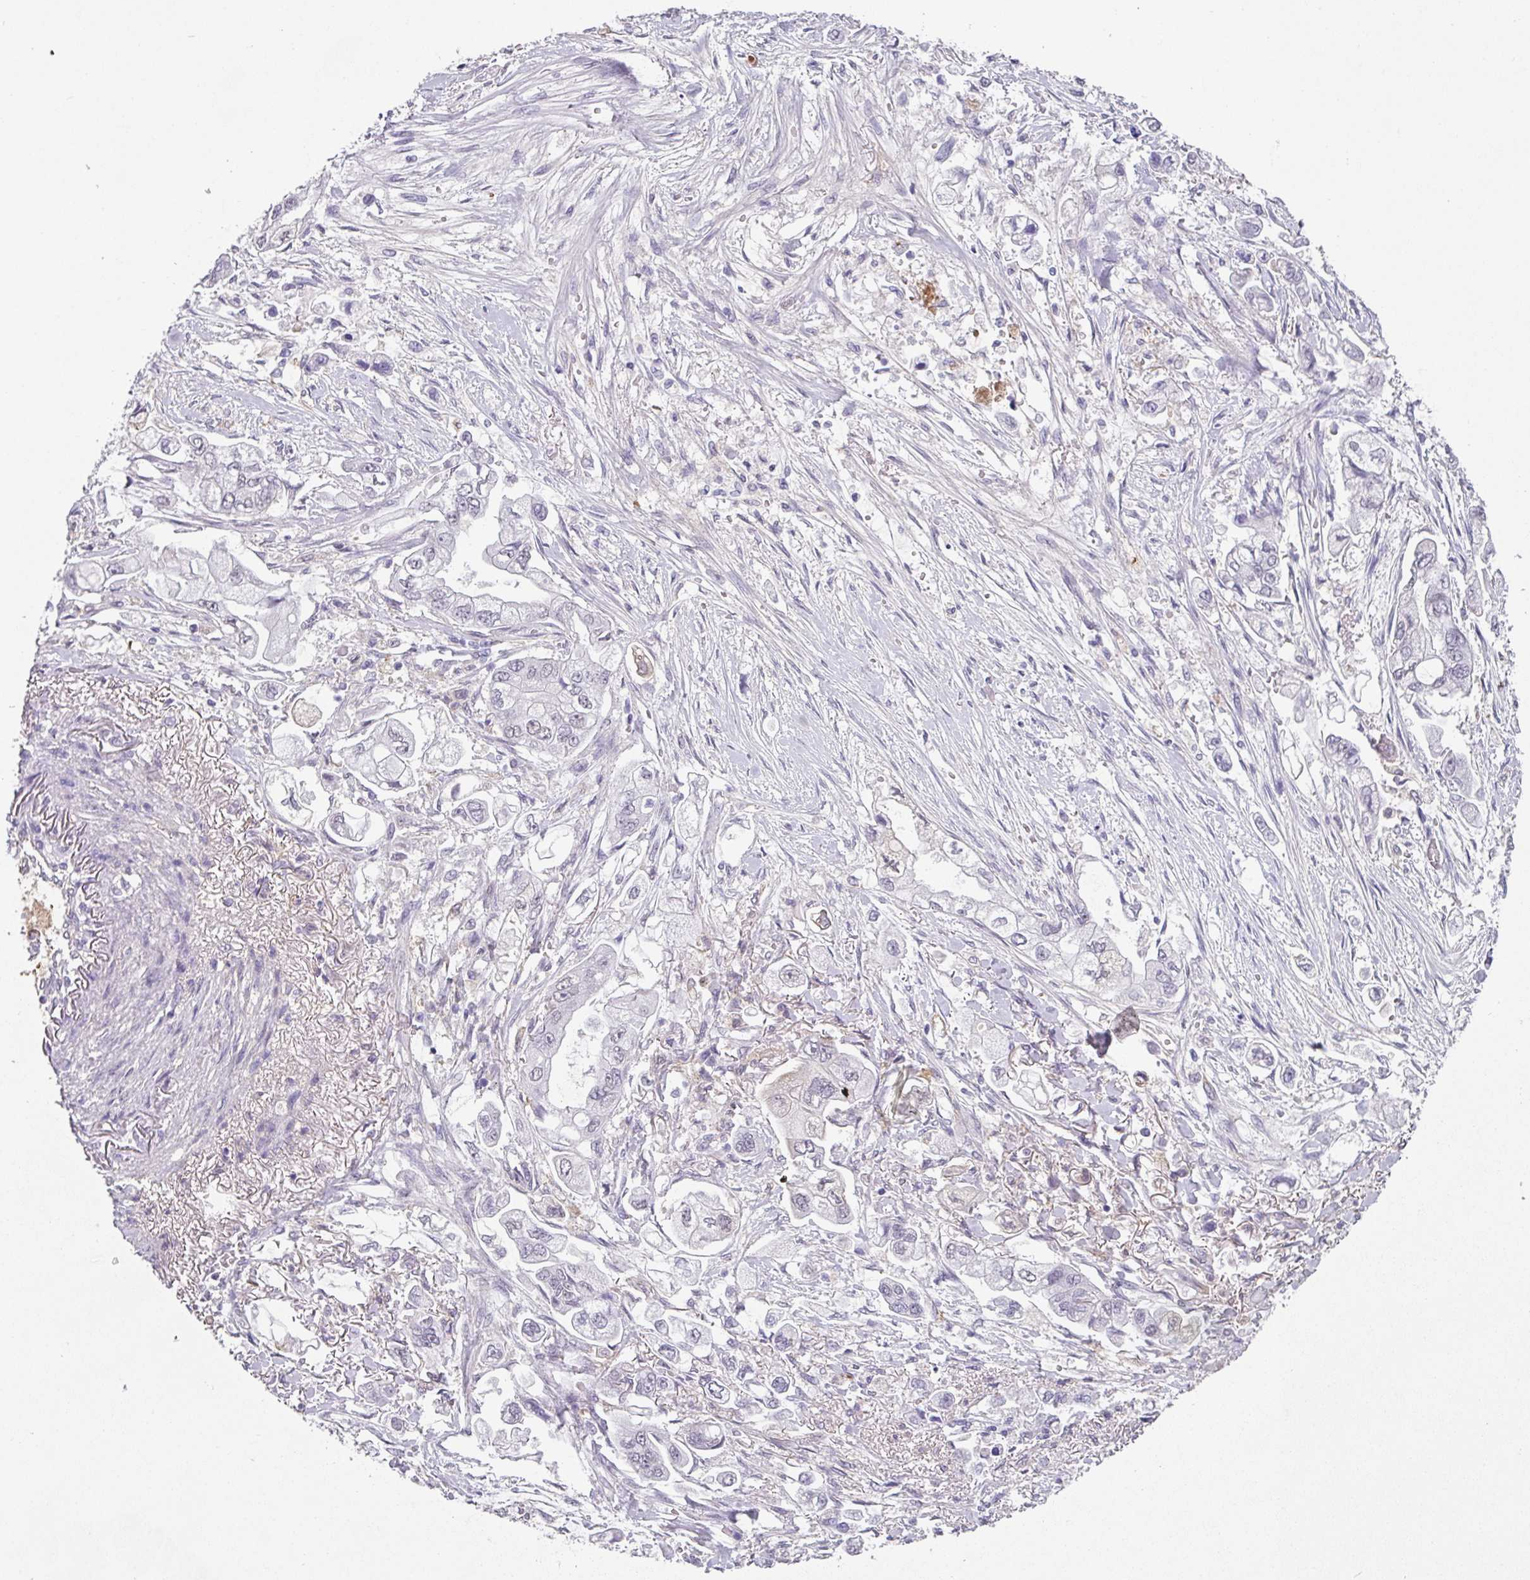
{"staining": {"intensity": "negative", "quantity": "none", "location": "none"}, "tissue": "stomach cancer", "cell_type": "Tumor cells", "image_type": "cancer", "snomed": [{"axis": "morphology", "description": "Adenocarcinoma, NOS"}, {"axis": "topography", "description": "Stomach"}], "caption": "DAB immunohistochemical staining of stomach cancer (adenocarcinoma) reveals no significant positivity in tumor cells.", "gene": "C1QB", "patient": {"sex": "male", "age": 62}}